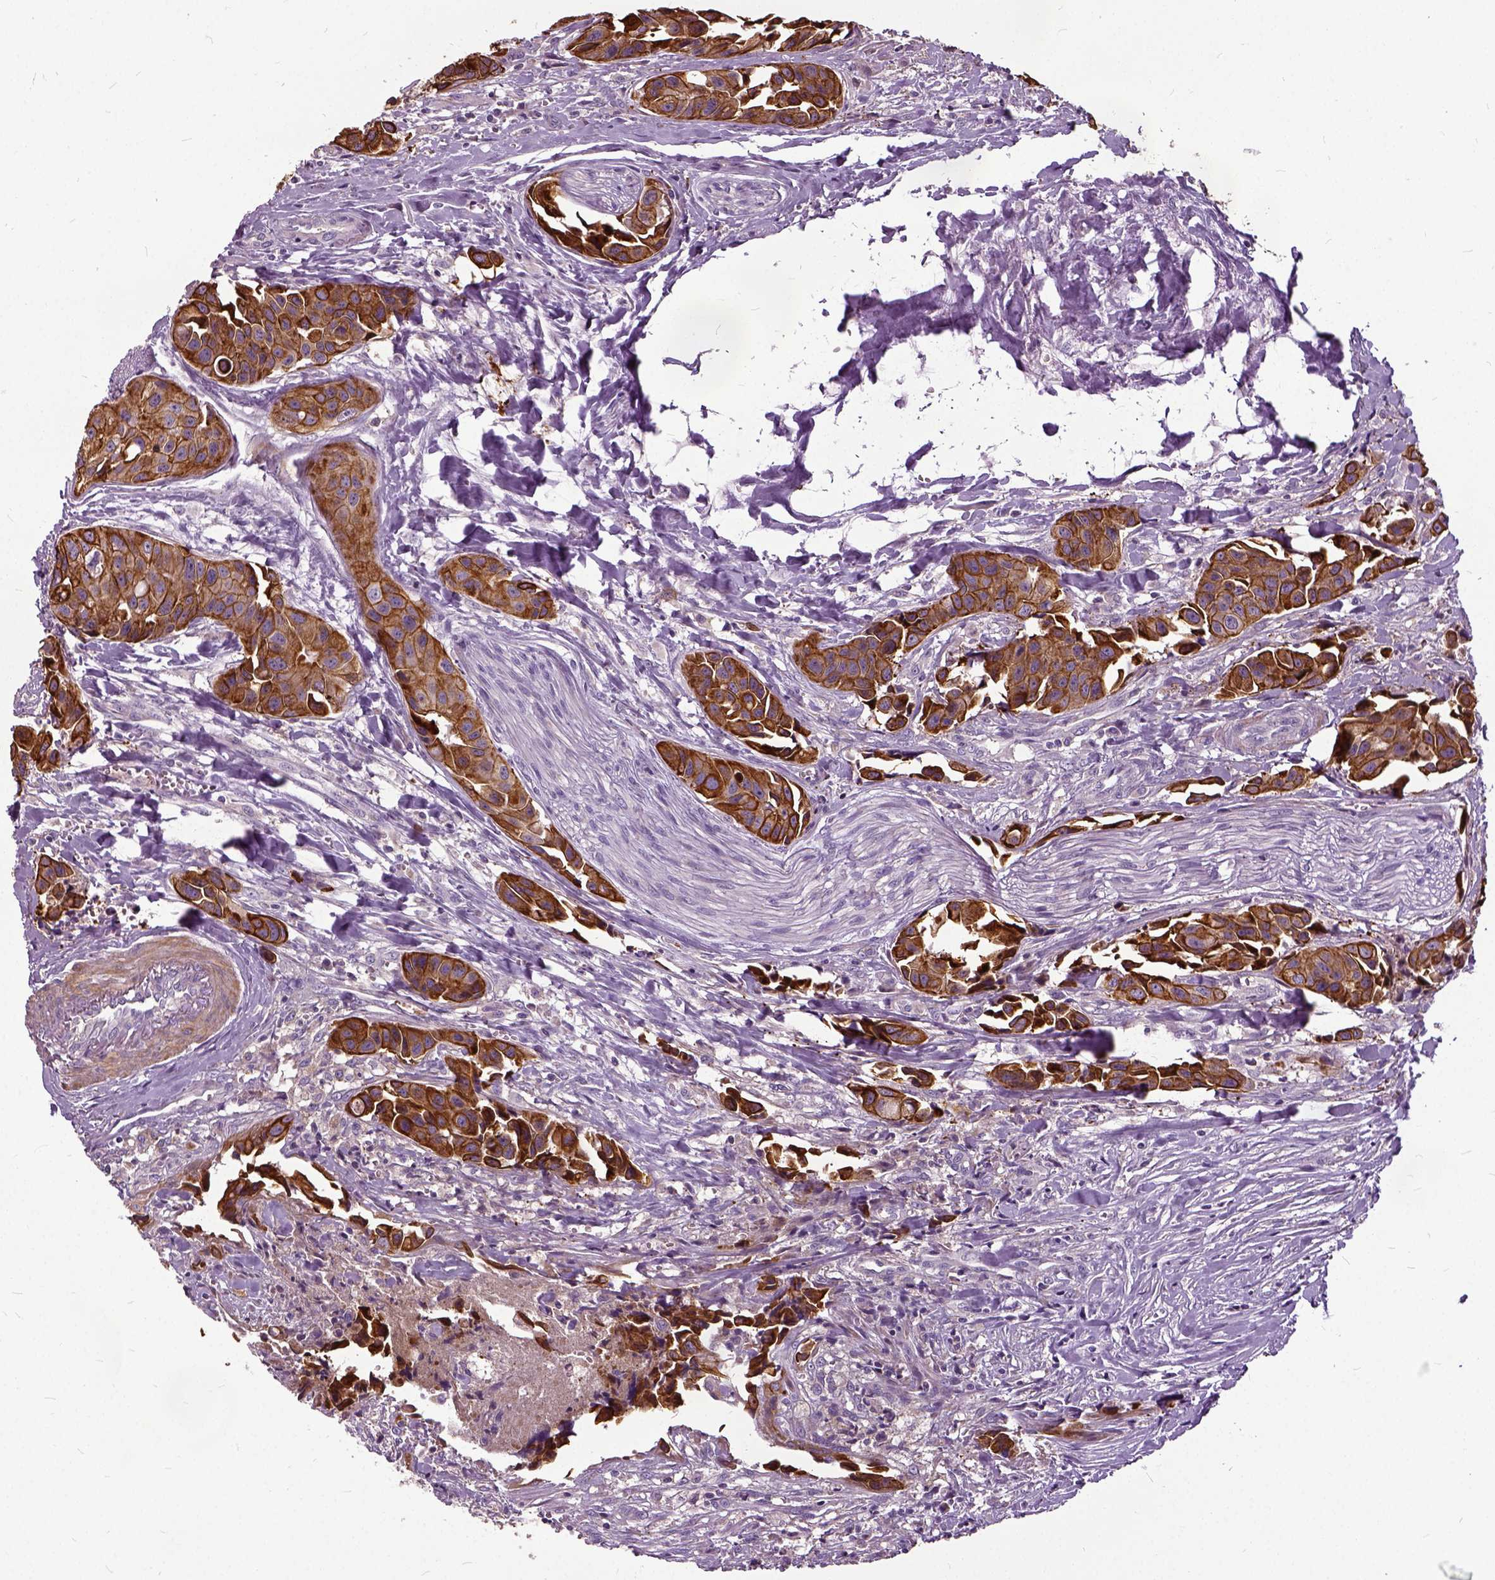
{"staining": {"intensity": "strong", "quantity": ">75%", "location": "cytoplasmic/membranous"}, "tissue": "head and neck cancer", "cell_type": "Tumor cells", "image_type": "cancer", "snomed": [{"axis": "morphology", "description": "Adenocarcinoma, NOS"}, {"axis": "topography", "description": "Head-Neck"}], "caption": "A photomicrograph of human head and neck cancer stained for a protein exhibits strong cytoplasmic/membranous brown staining in tumor cells.", "gene": "ILRUN", "patient": {"sex": "male", "age": 76}}